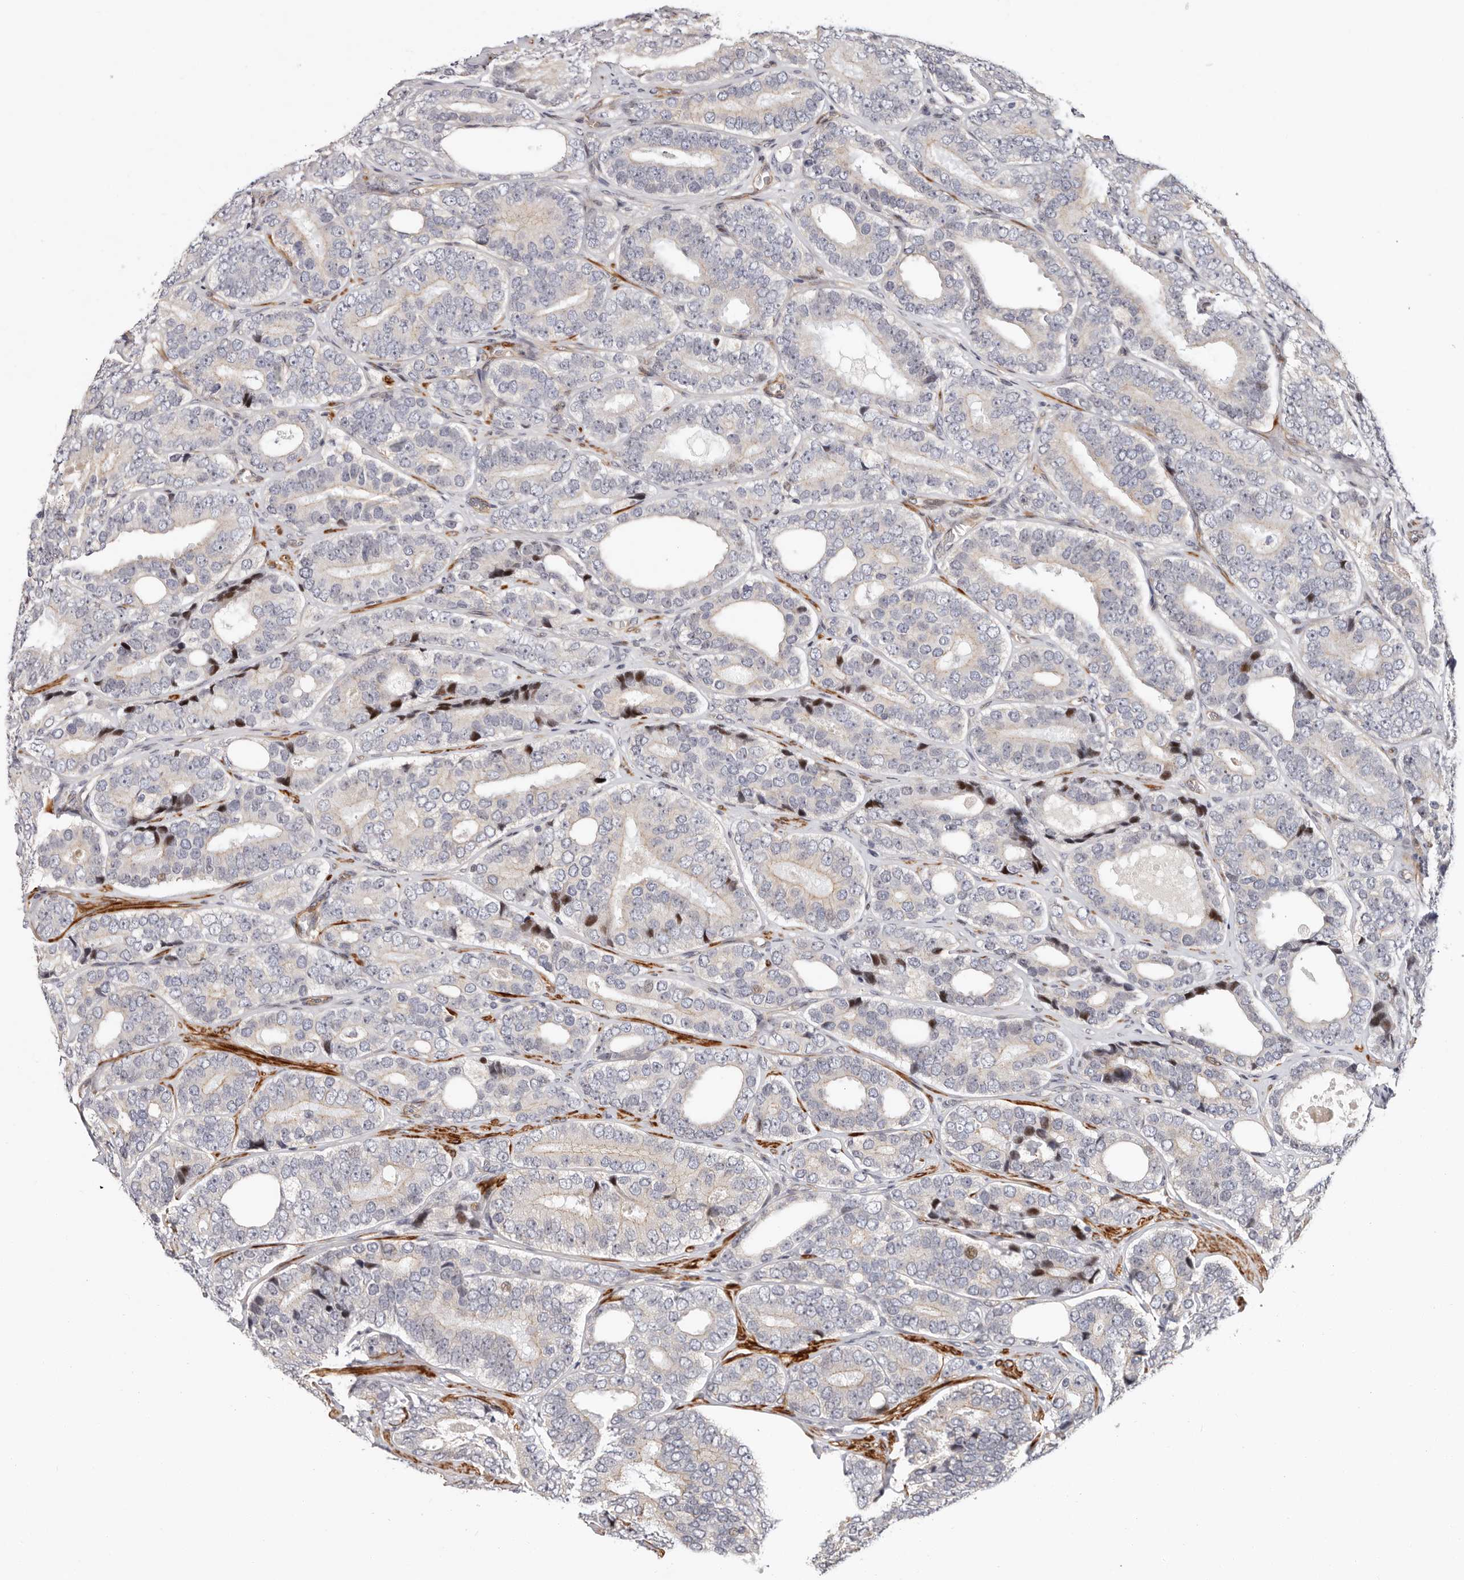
{"staining": {"intensity": "moderate", "quantity": "25%-75%", "location": "nuclear"}, "tissue": "prostate cancer", "cell_type": "Tumor cells", "image_type": "cancer", "snomed": [{"axis": "morphology", "description": "Adenocarcinoma, High grade"}, {"axis": "topography", "description": "Prostate"}], "caption": "Immunohistochemical staining of human prostate high-grade adenocarcinoma exhibits medium levels of moderate nuclear protein expression in approximately 25%-75% of tumor cells.", "gene": "EPHX3", "patient": {"sex": "male", "age": 56}}